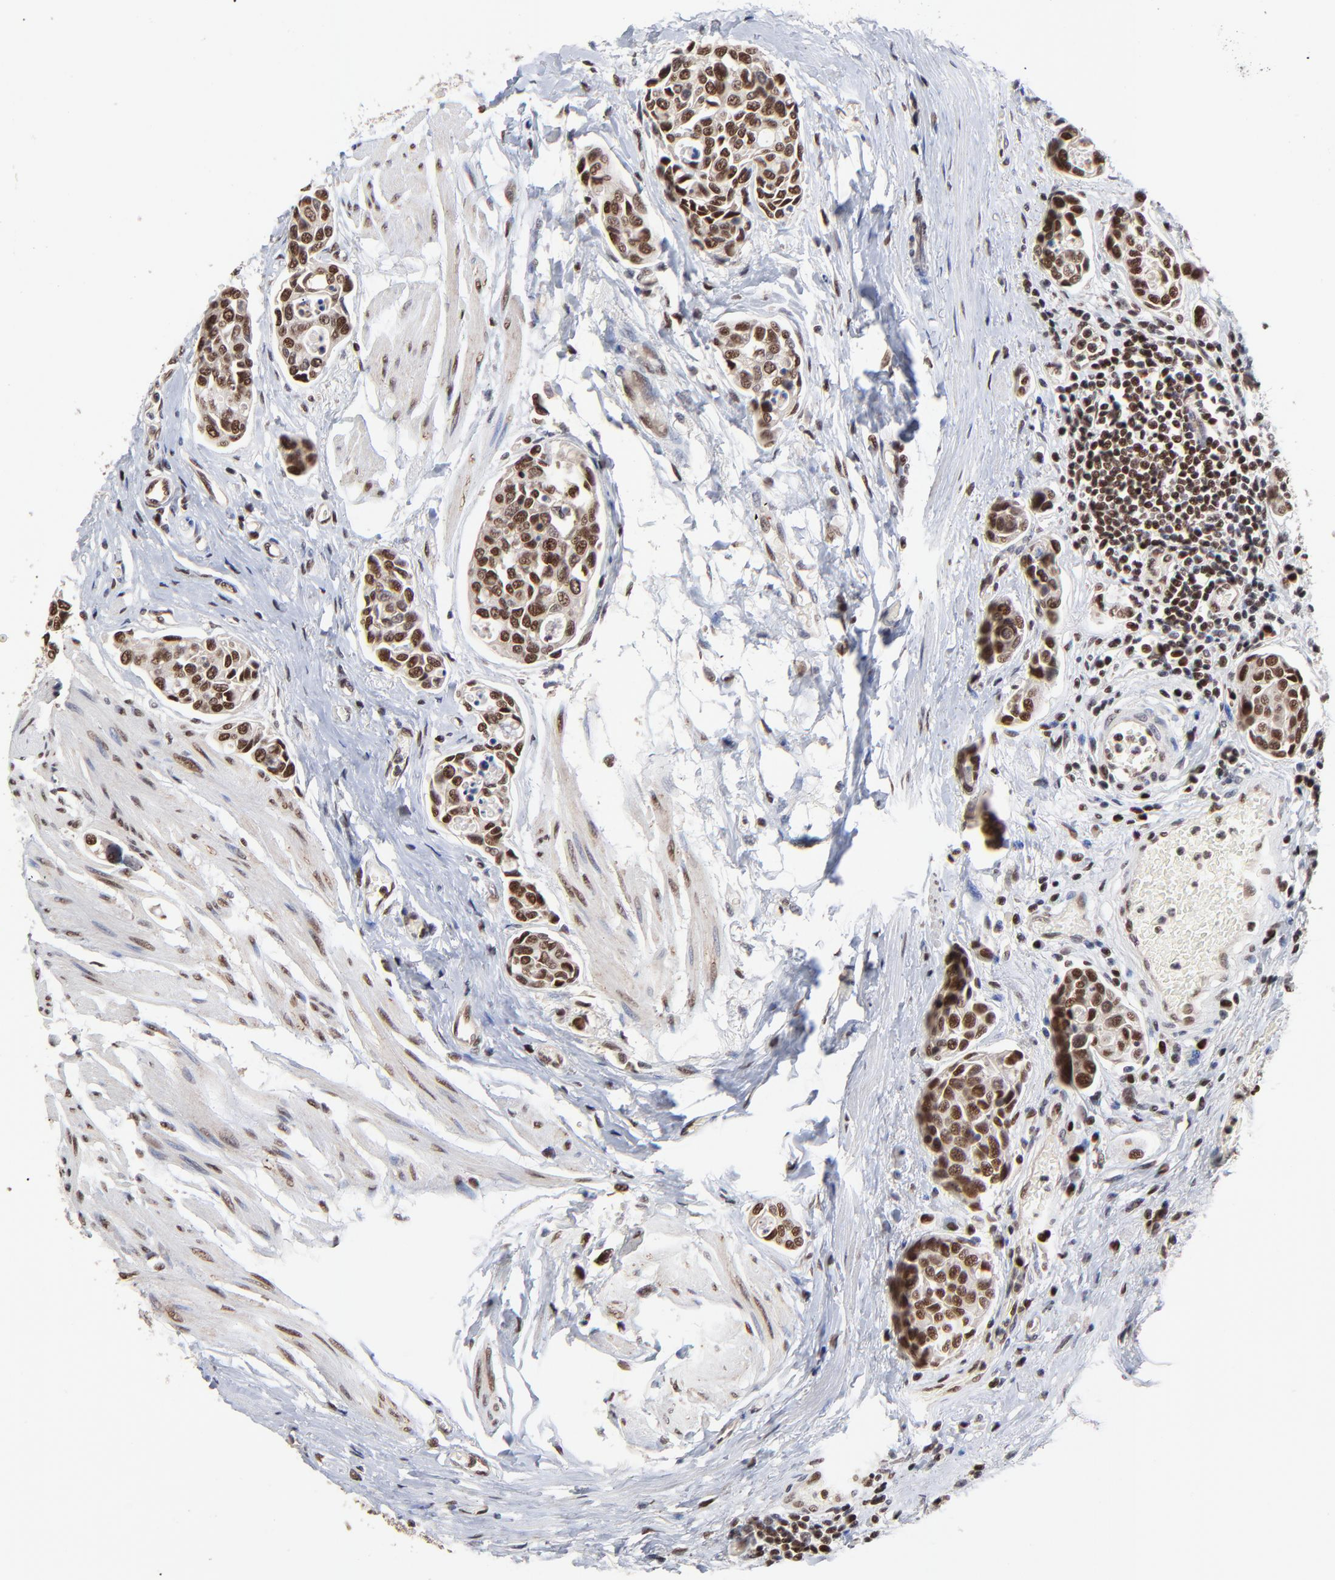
{"staining": {"intensity": "strong", "quantity": ">75%", "location": "nuclear"}, "tissue": "urothelial cancer", "cell_type": "Tumor cells", "image_type": "cancer", "snomed": [{"axis": "morphology", "description": "Urothelial carcinoma, High grade"}, {"axis": "topography", "description": "Urinary bladder"}], "caption": "Brown immunohistochemical staining in human high-grade urothelial carcinoma reveals strong nuclear staining in approximately >75% of tumor cells.", "gene": "DSN1", "patient": {"sex": "male", "age": 78}}